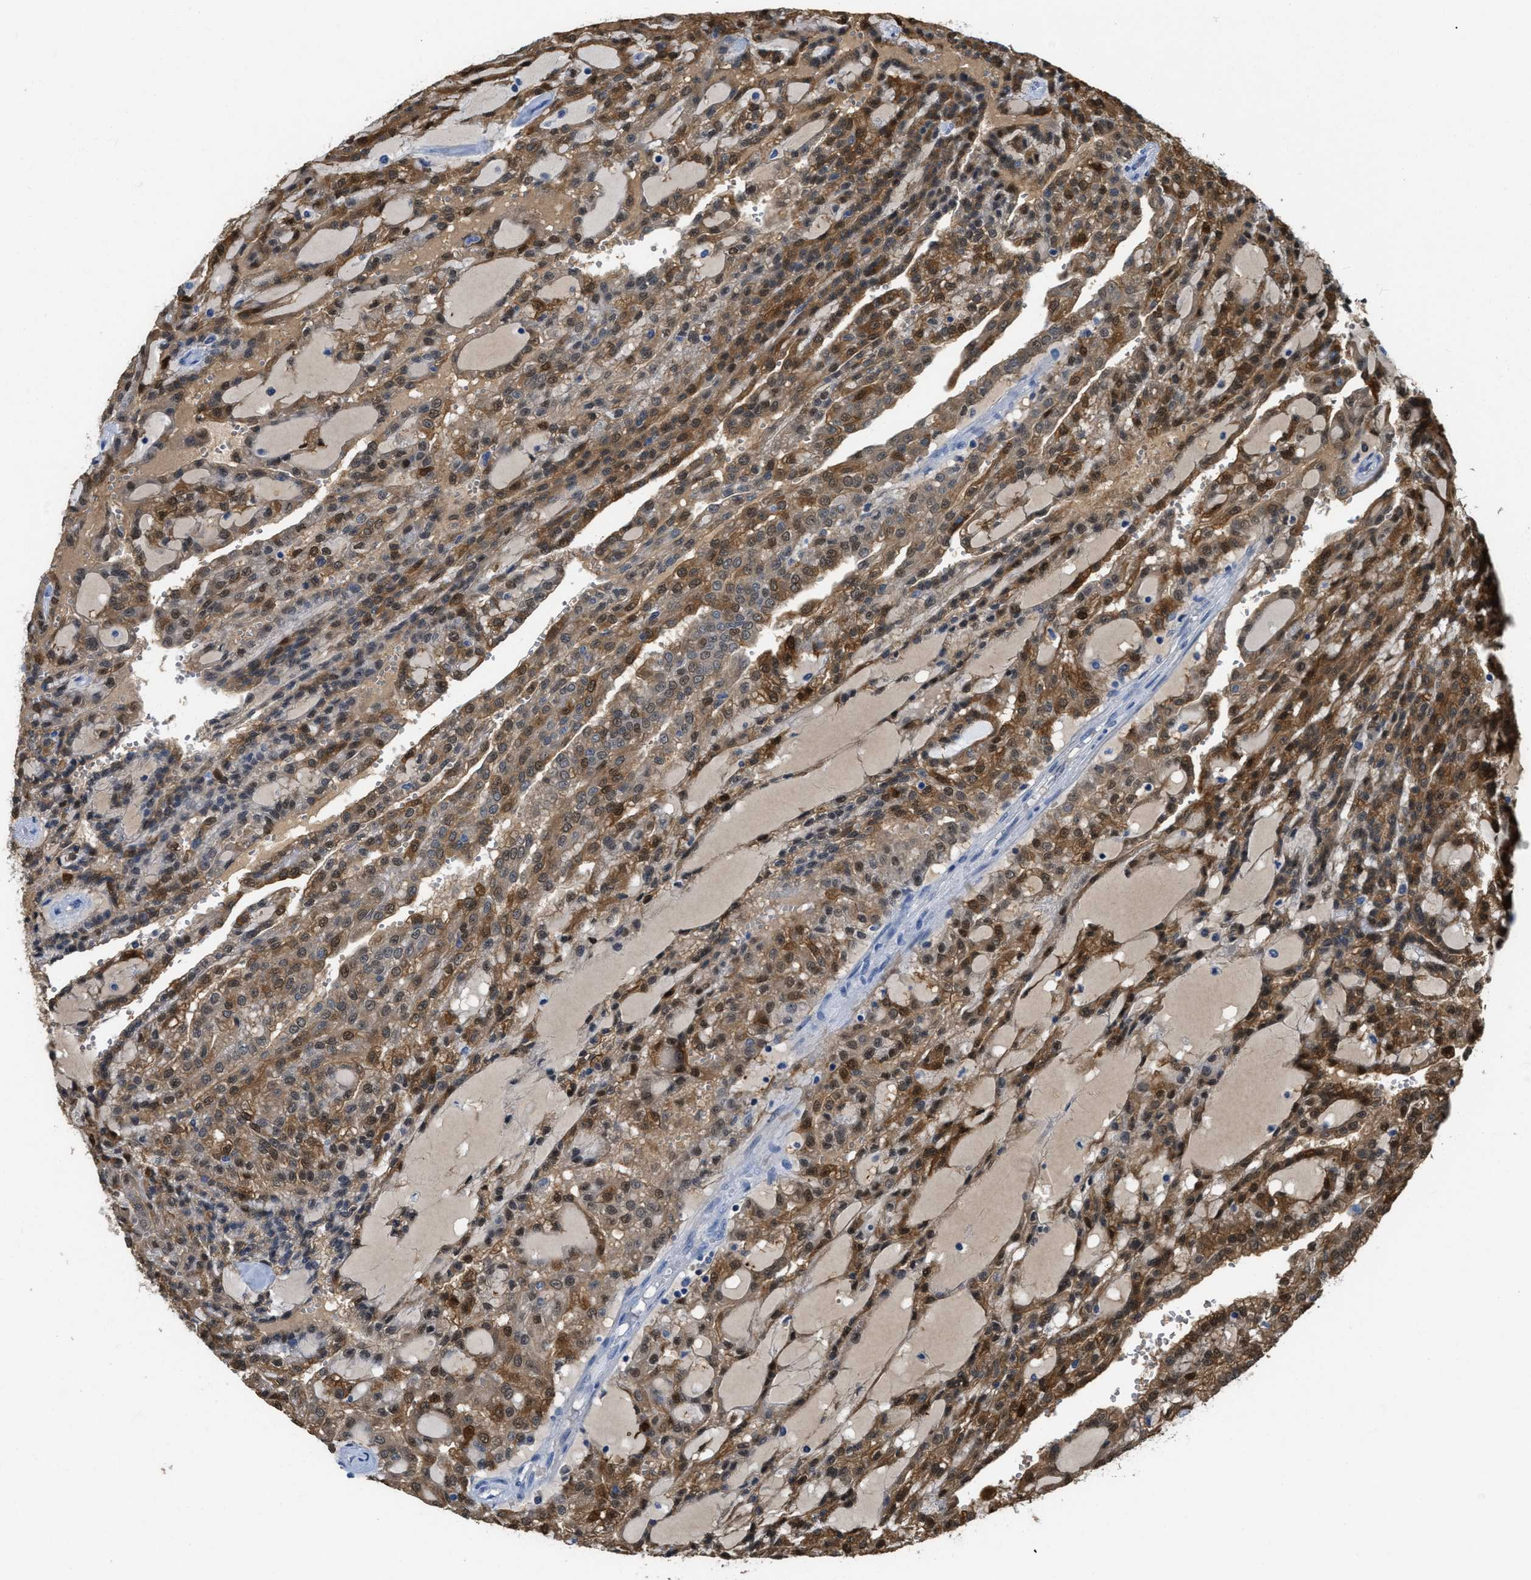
{"staining": {"intensity": "moderate", "quantity": ">75%", "location": "cytoplasmic/membranous"}, "tissue": "renal cancer", "cell_type": "Tumor cells", "image_type": "cancer", "snomed": [{"axis": "morphology", "description": "Adenocarcinoma, NOS"}, {"axis": "topography", "description": "Kidney"}], "caption": "Tumor cells show moderate cytoplasmic/membranous positivity in about >75% of cells in adenocarcinoma (renal). The staining was performed using DAB to visualize the protein expression in brown, while the nuclei were stained in blue with hematoxylin (Magnification: 20x).", "gene": "CRYM", "patient": {"sex": "male", "age": 63}}